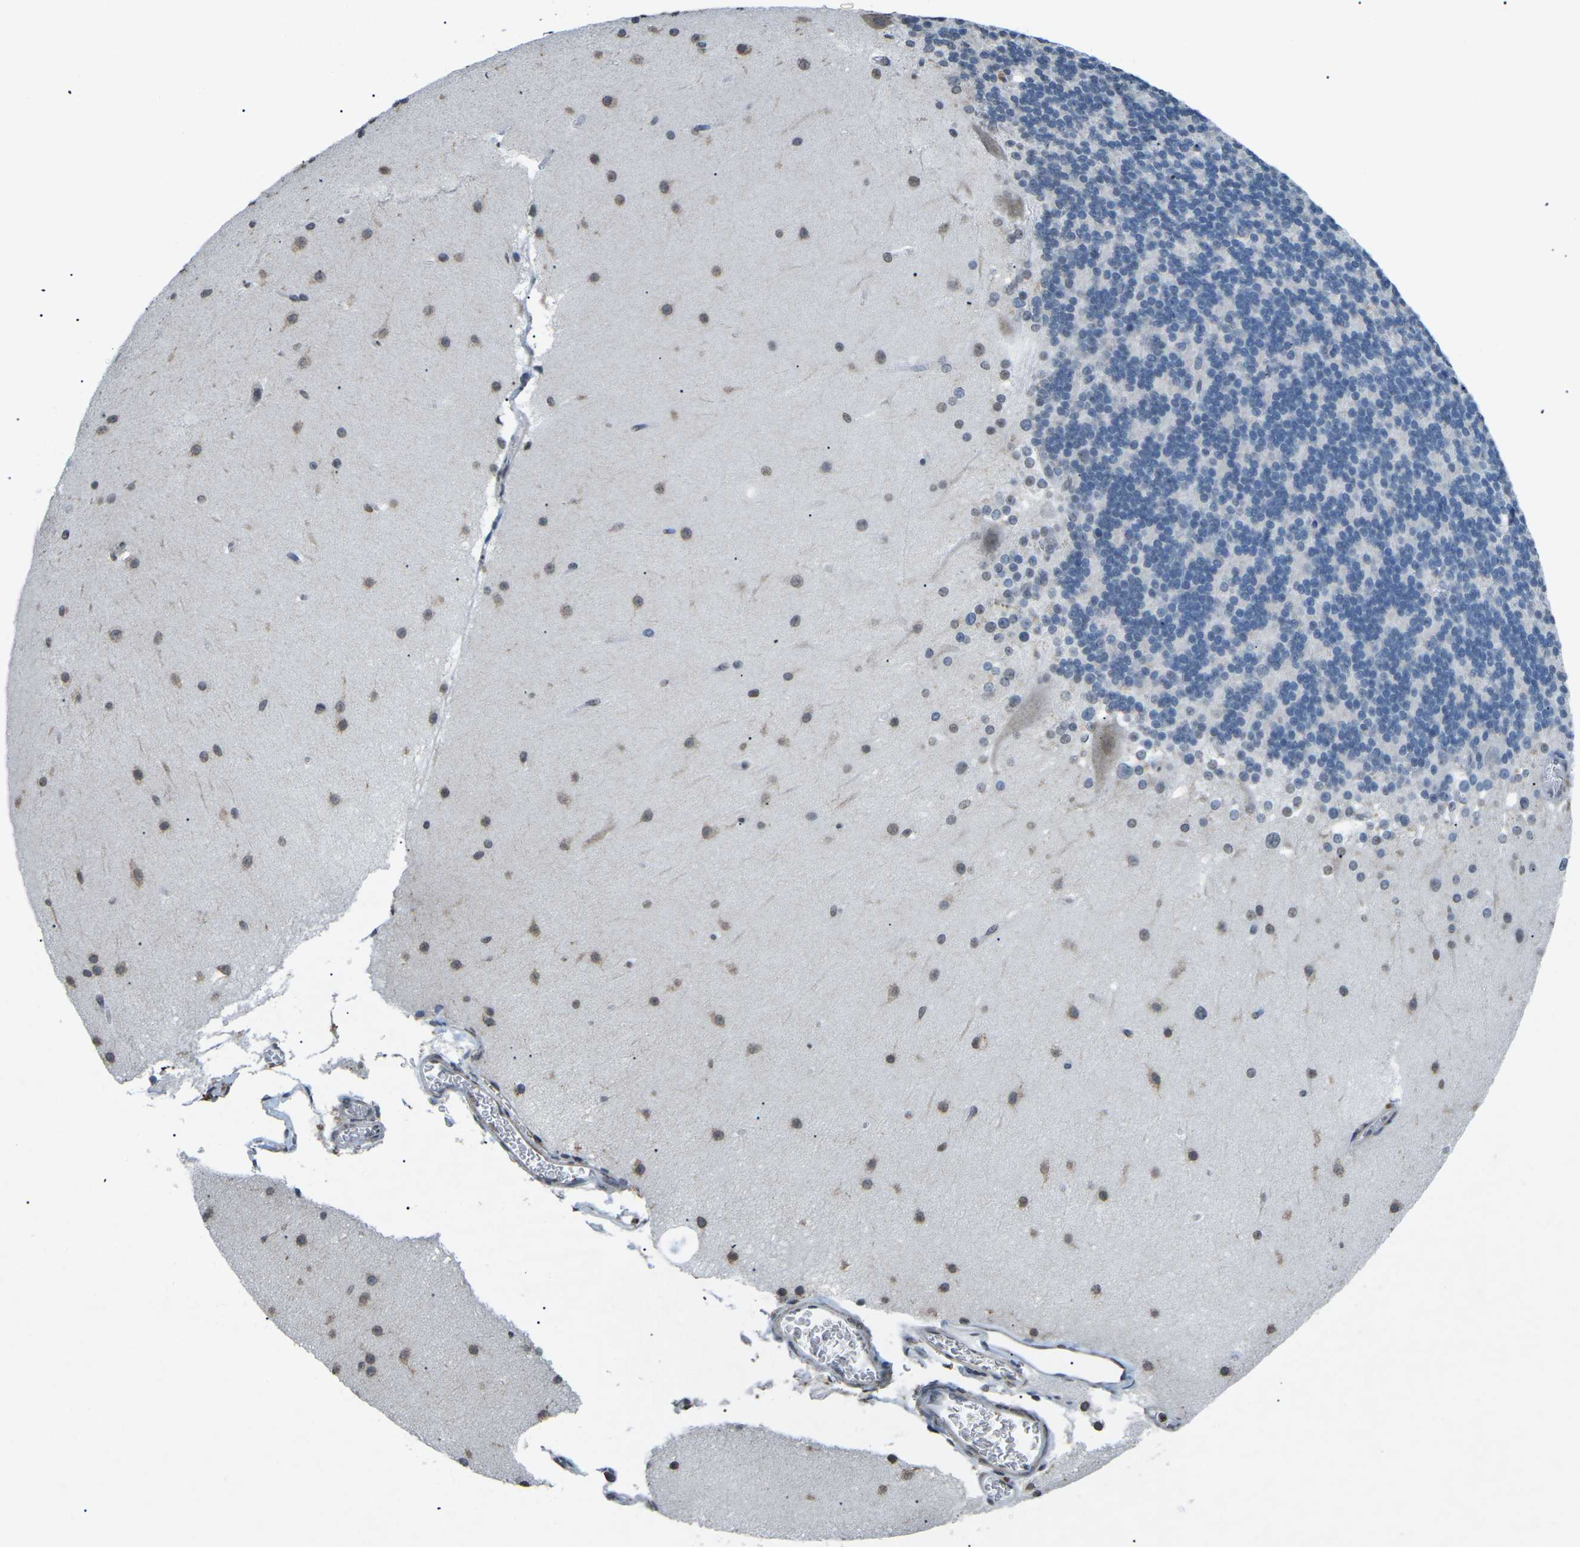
{"staining": {"intensity": "negative", "quantity": "none", "location": "none"}, "tissue": "cerebellum", "cell_type": "Cells in granular layer", "image_type": "normal", "snomed": [{"axis": "morphology", "description": "Normal tissue, NOS"}, {"axis": "topography", "description": "Cerebellum"}], "caption": "Cerebellum was stained to show a protein in brown. There is no significant staining in cells in granular layer. (DAB immunohistochemistry (IHC), high magnification).", "gene": "TFR2", "patient": {"sex": "female", "age": 19}}